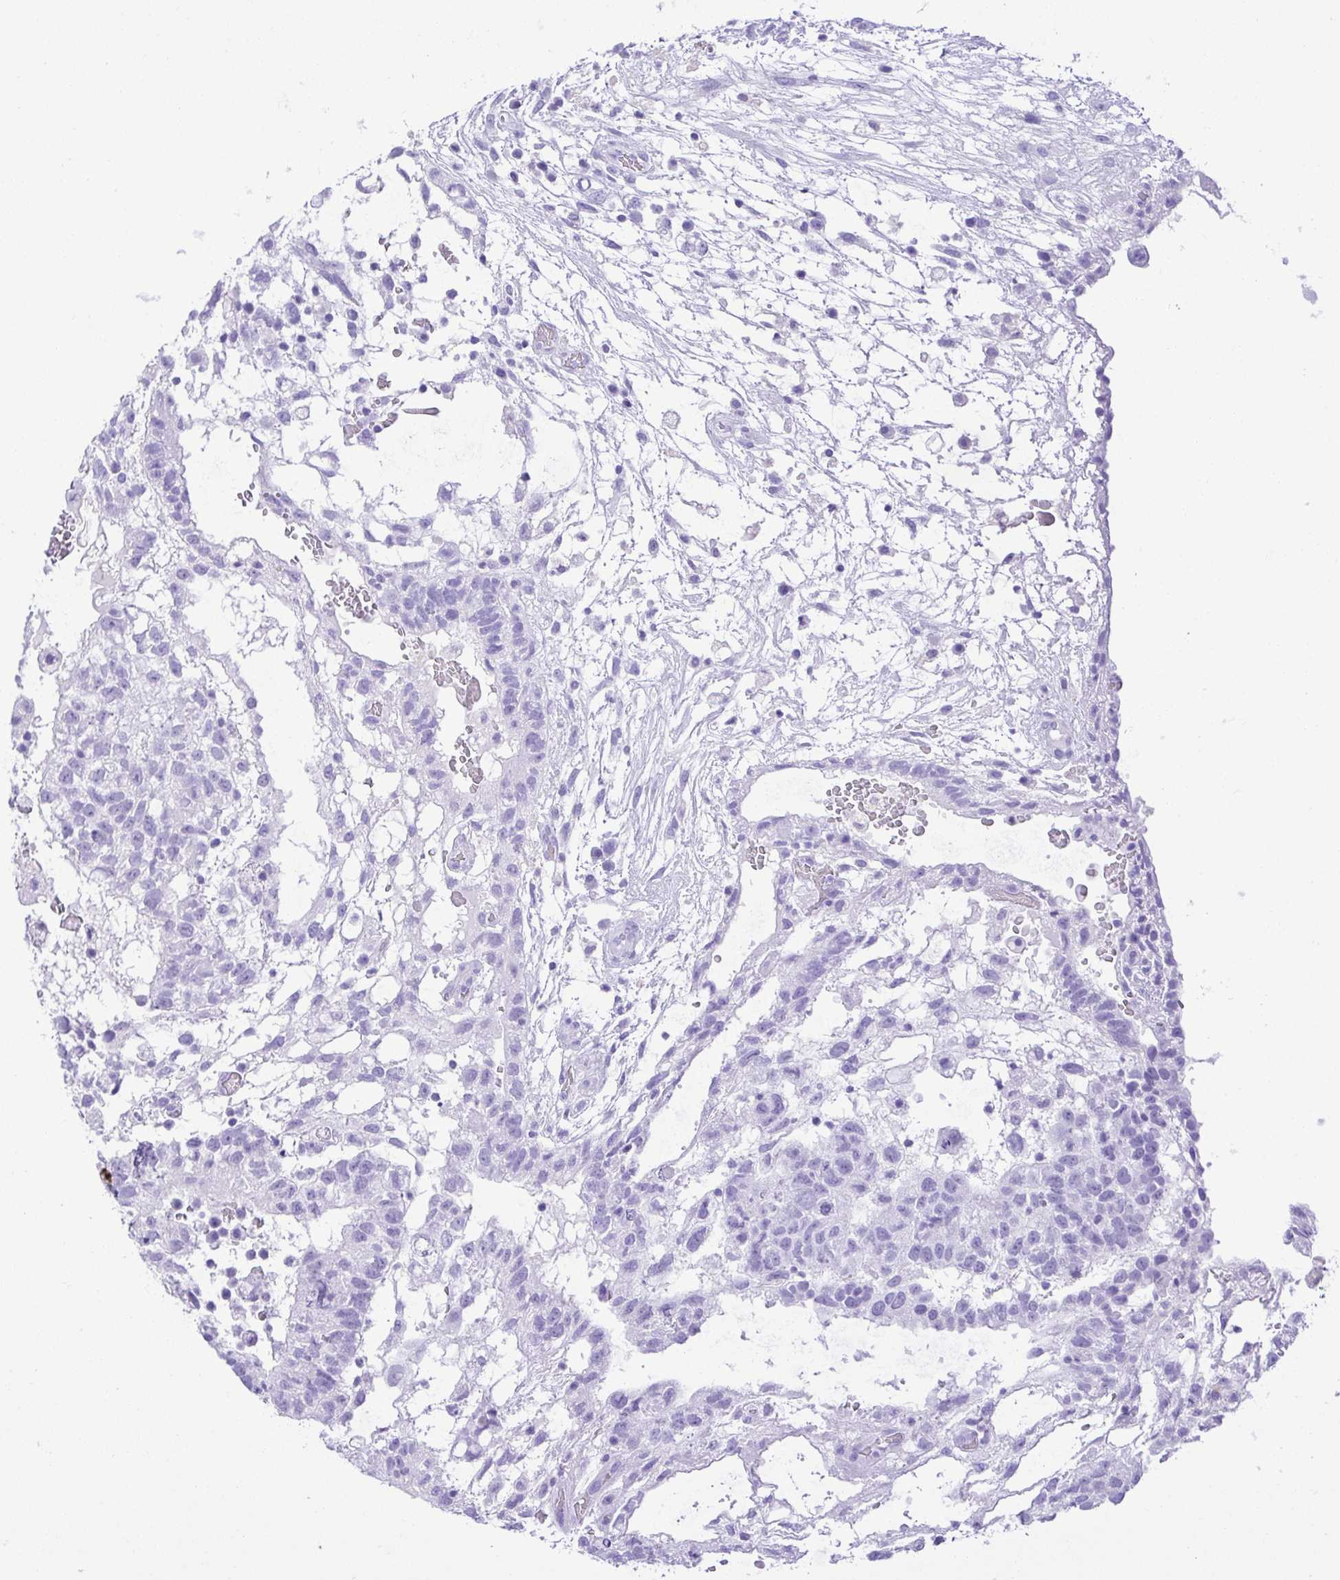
{"staining": {"intensity": "negative", "quantity": "none", "location": "none"}, "tissue": "testis cancer", "cell_type": "Tumor cells", "image_type": "cancer", "snomed": [{"axis": "morphology", "description": "Normal tissue, NOS"}, {"axis": "morphology", "description": "Carcinoma, Embryonal, NOS"}, {"axis": "topography", "description": "Testis"}], "caption": "Tumor cells are negative for protein expression in human testis cancer (embryonal carcinoma).", "gene": "CDSN", "patient": {"sex": "male", "age": 32}}